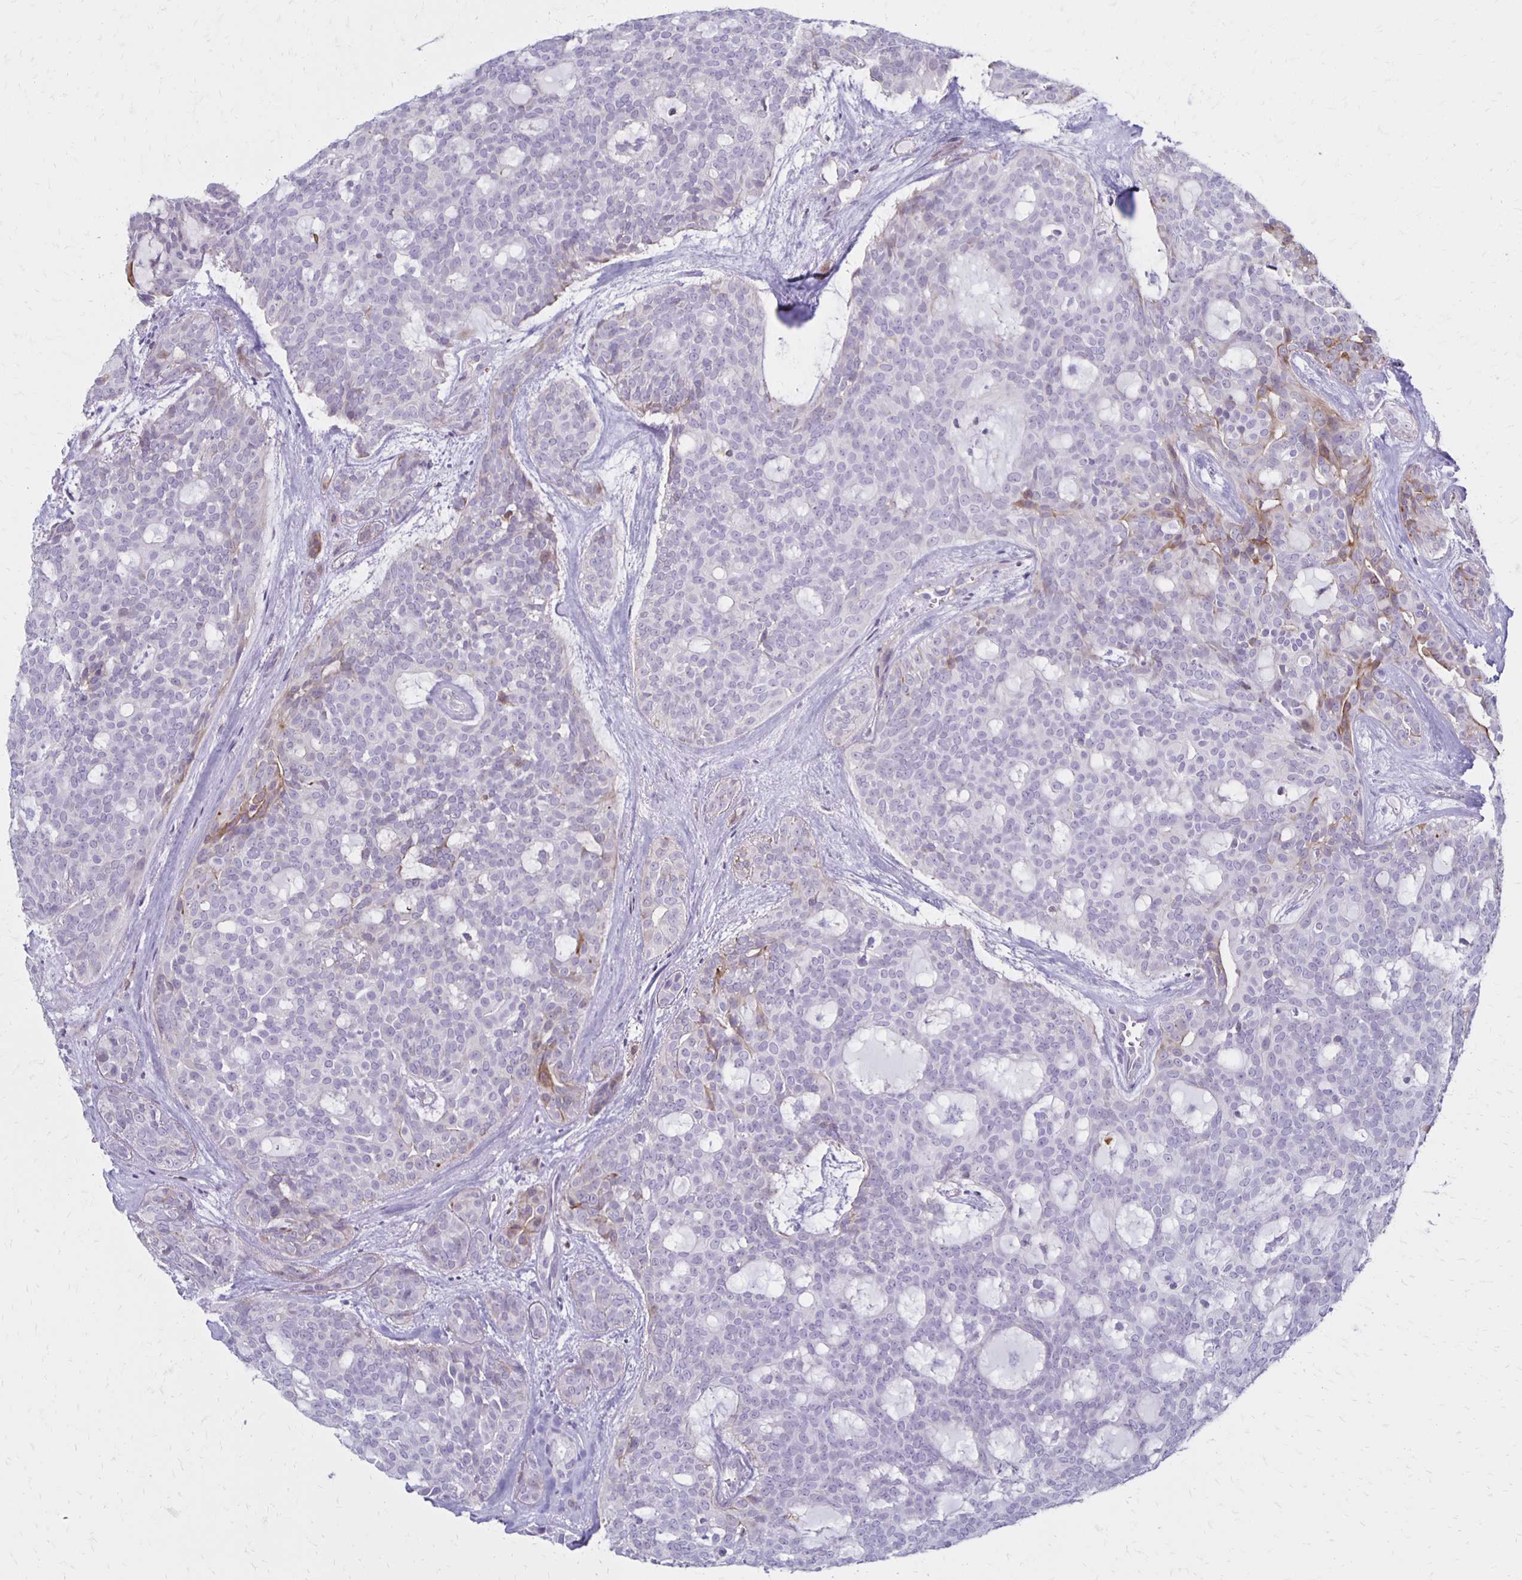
{"staining": {"intensity": "negative", "quantity": "none", "location": "none"}, "tissue": "head and neck cancer", "cell_type": "Tumor cells", "image_type": "cancer", "snomed": [{"axis": "morphology", "description": "Adenocarcinoma, NOS"}, {"axis": "topography", "description": "Head-Neck"}], "caption": "Protein analysis of head and neck cancer (adenocarcinoma) shows no significant positivity in tumor cells.", "gene": "CCL21", "patient": {"sex": "male", "age": 66}}